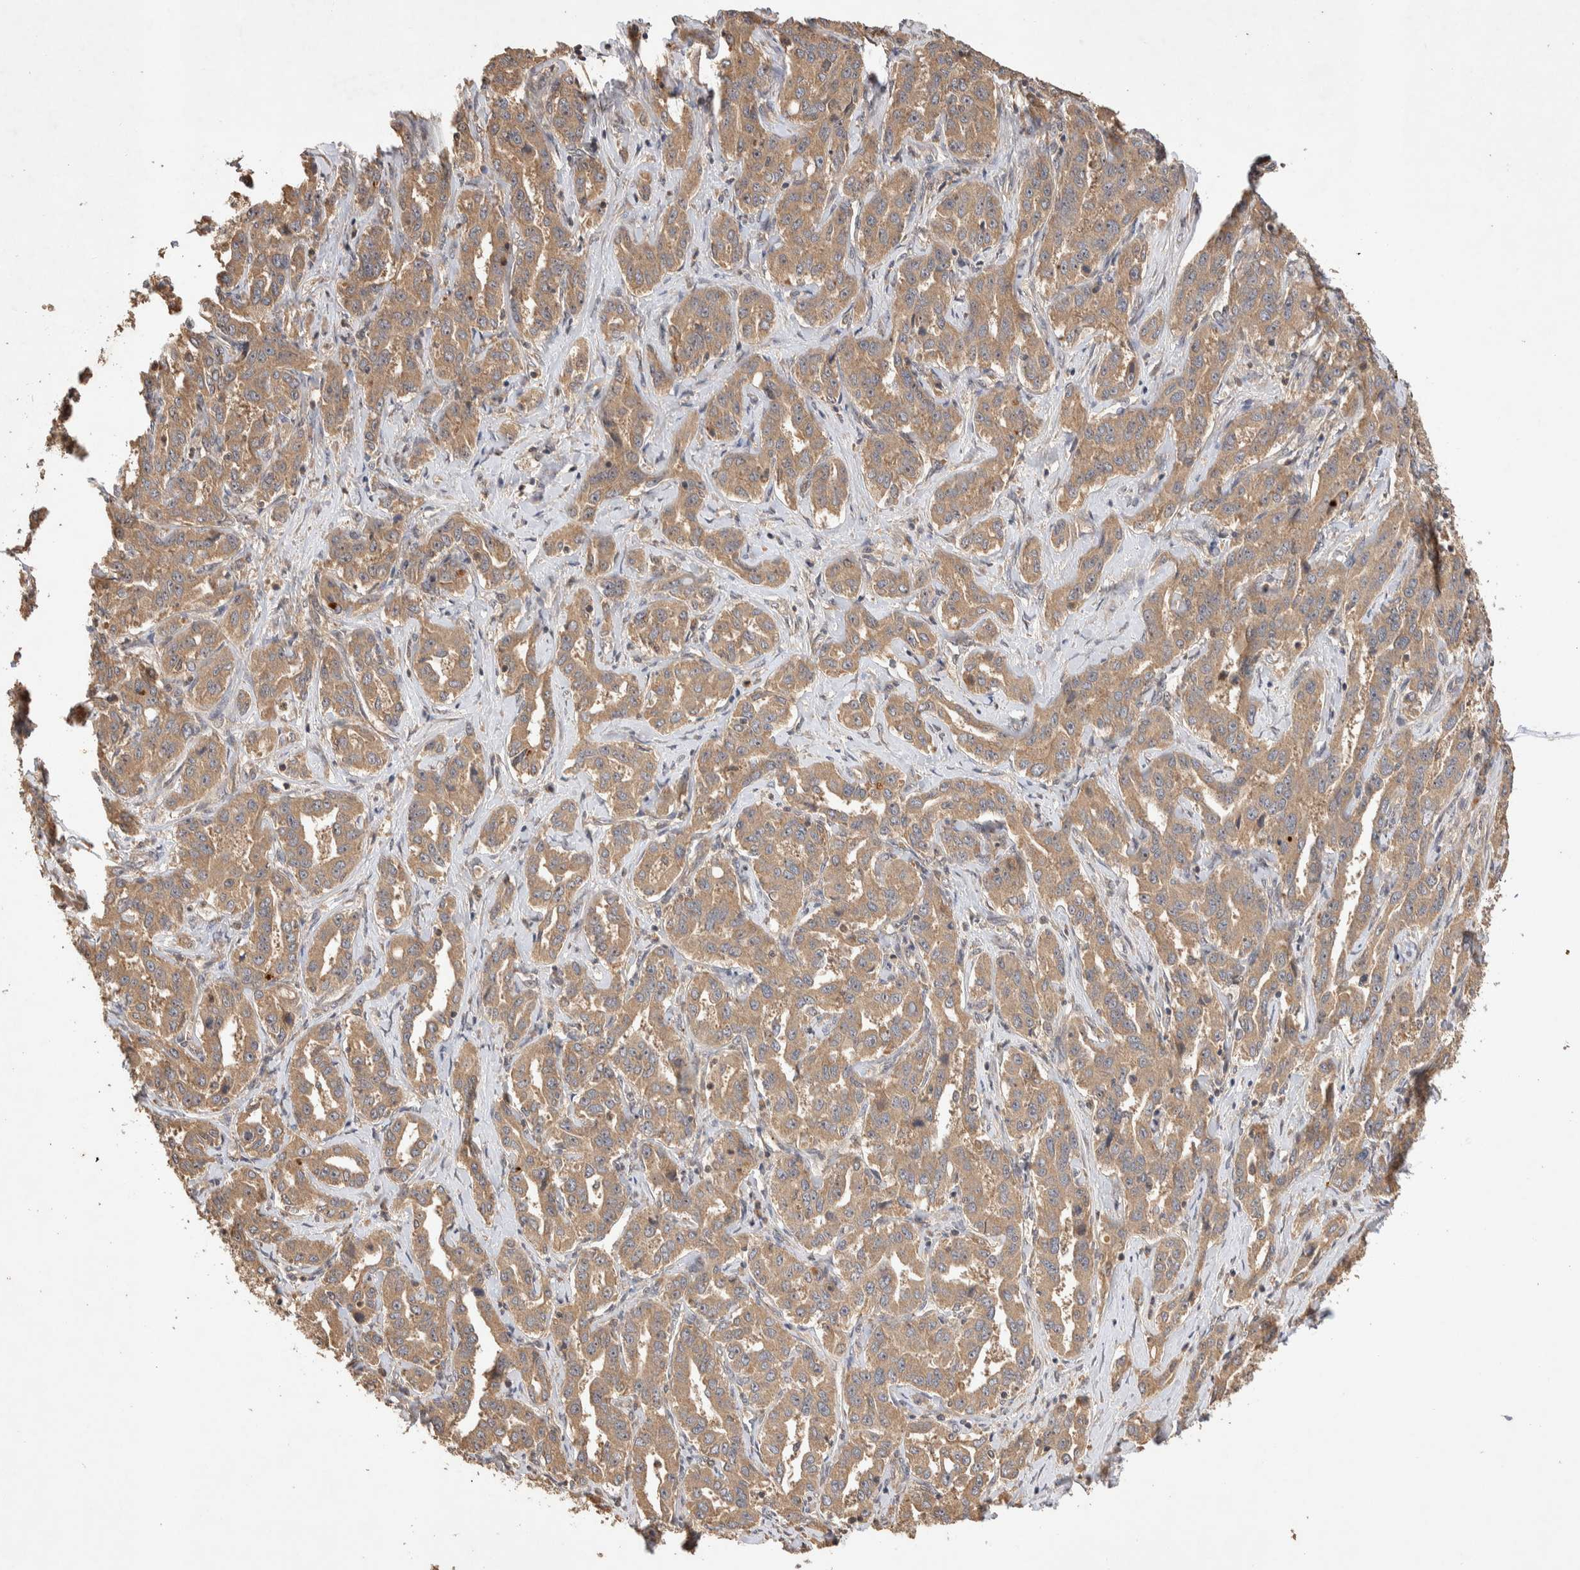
{"staining": {"intensity": "moderate", "quantity": ">75%", "location": "cytoplasmic/membranous"}, "tissue": "liver cancer", "cell_type": "Tumor cells", "image_type": "cancer", "snomed": [{"axis": "morphology", "description": "Cholangiocarcinoma"}, {"axis": "topography", "description": "Liver"}], "caption": "A histopathology image of human liver cancer stained for a protein reveals moderate cytoplasmic/membranous brown staining in tumor cells.", "gene": "NSMAF", "patient": {"sex": "male", "age": 59}}